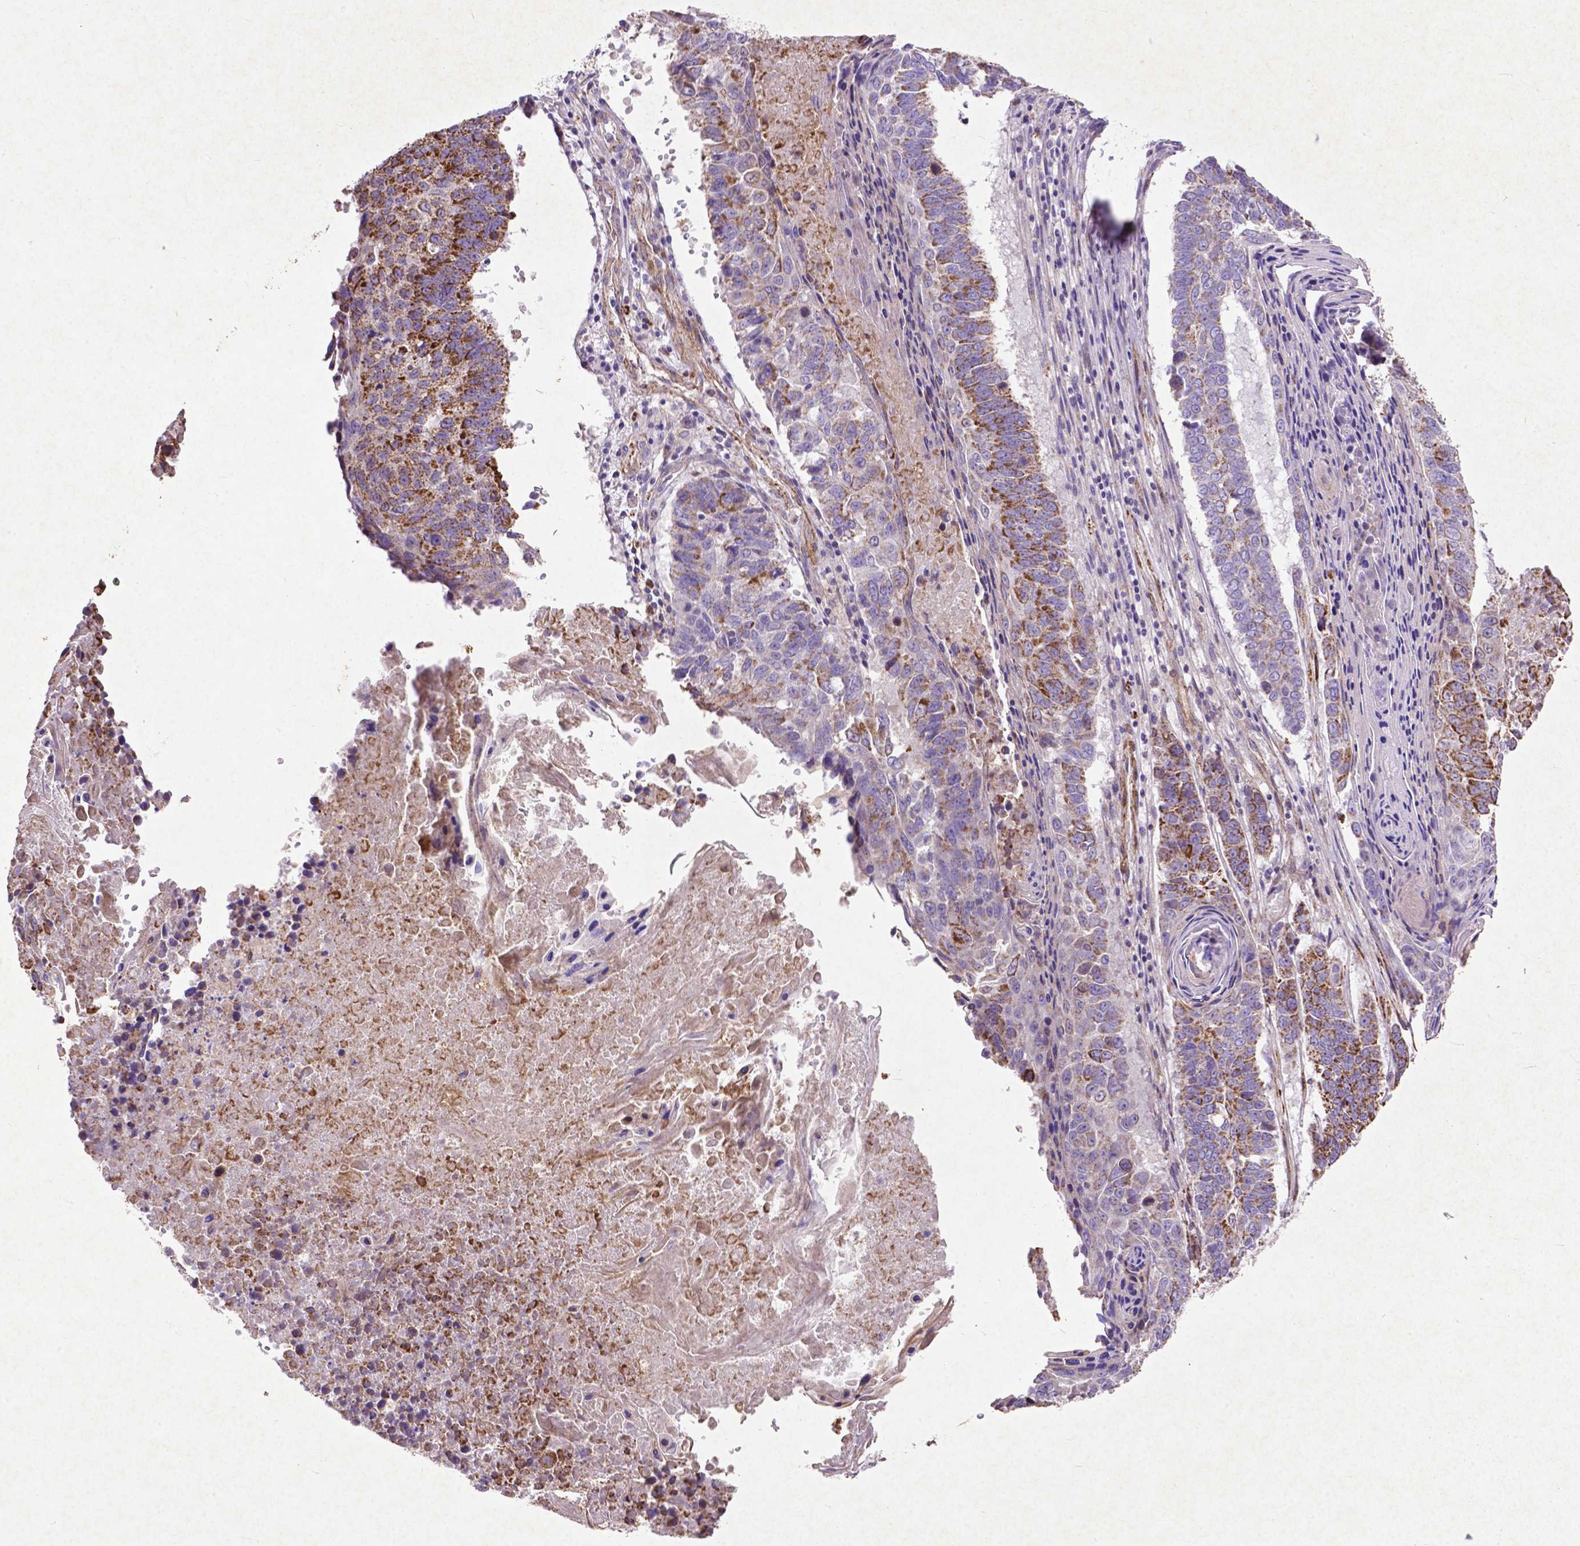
{"staining": {"intensity": "strong", "quantity": "25%-75%", "location": "cytoplasmic/membranous"}, "tissue": "lung cancer", "cell_type": "Tumor cells", "image_type": "cancer", "snomed": [{"axis": "morphology", "description": "Squamous cell carcinoma, NOS"}, {"axis": "topography", "description": "Lung"}], "caption": "A micrograph of human lung cancer (squamous cell carcinoma) stained for a protein displays strong cytoplasmic/membranous brown staining in tumor cells.", "gene": "THEGL", "patient": {"sex": "male", "age": 73}}